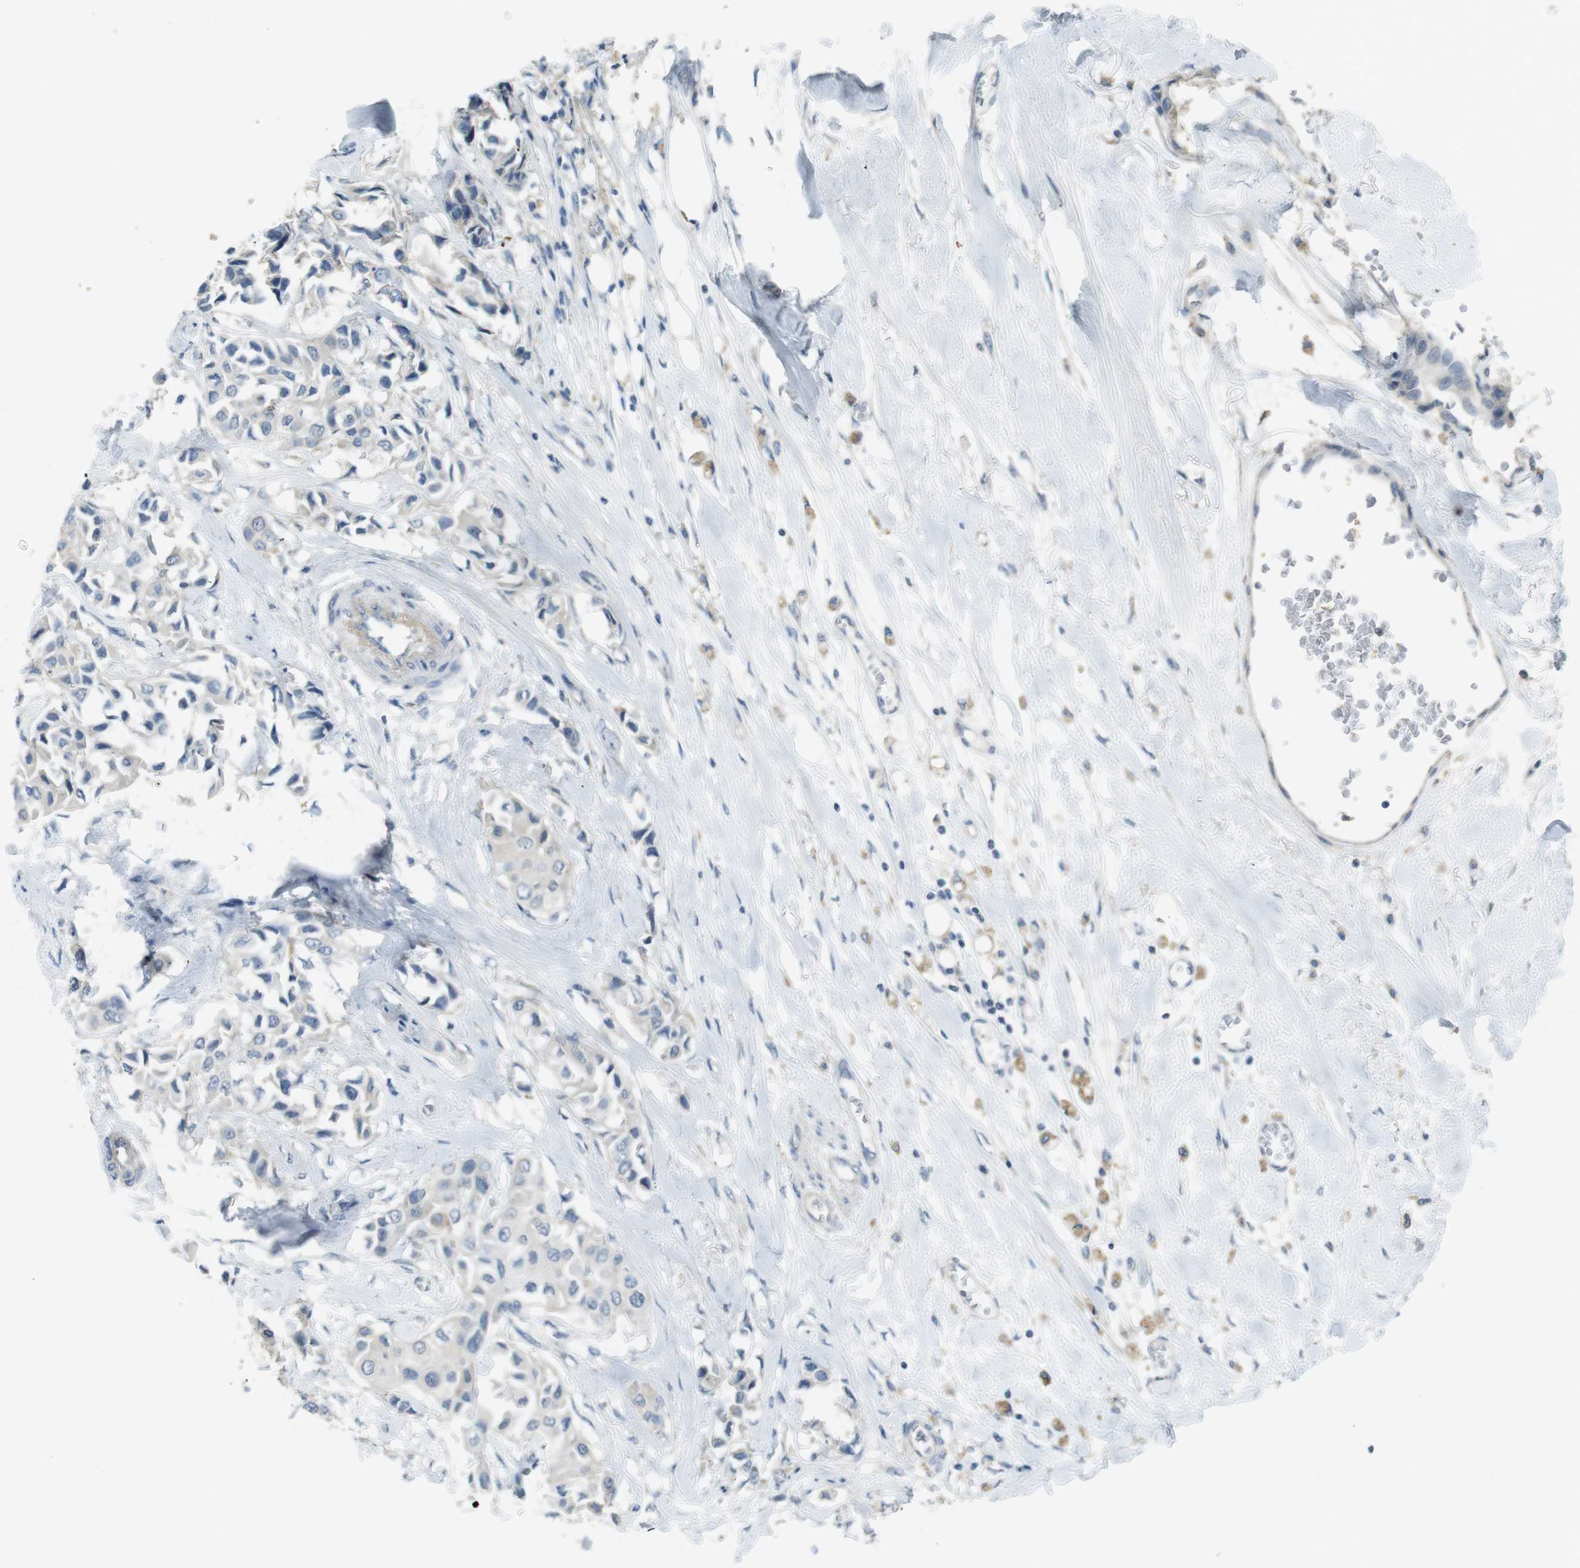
{"staining": {"intensity": "negative", "quantity": "none", "location": "none"}, "tissue": "breast cancer", "cell_type": "Tumor cells", "image_type": "cancer", "snomed": [{"axis": "morphology", "description": "Duct carcinoma"}, {"axis": "topography", "description": "Breast"}], "caption": "Immunohistochemistry of human breast cancer exhibits no staining in tumor cells.", "gene": "ENTPD7", "patient": {"sex": "female", "age": 80}}